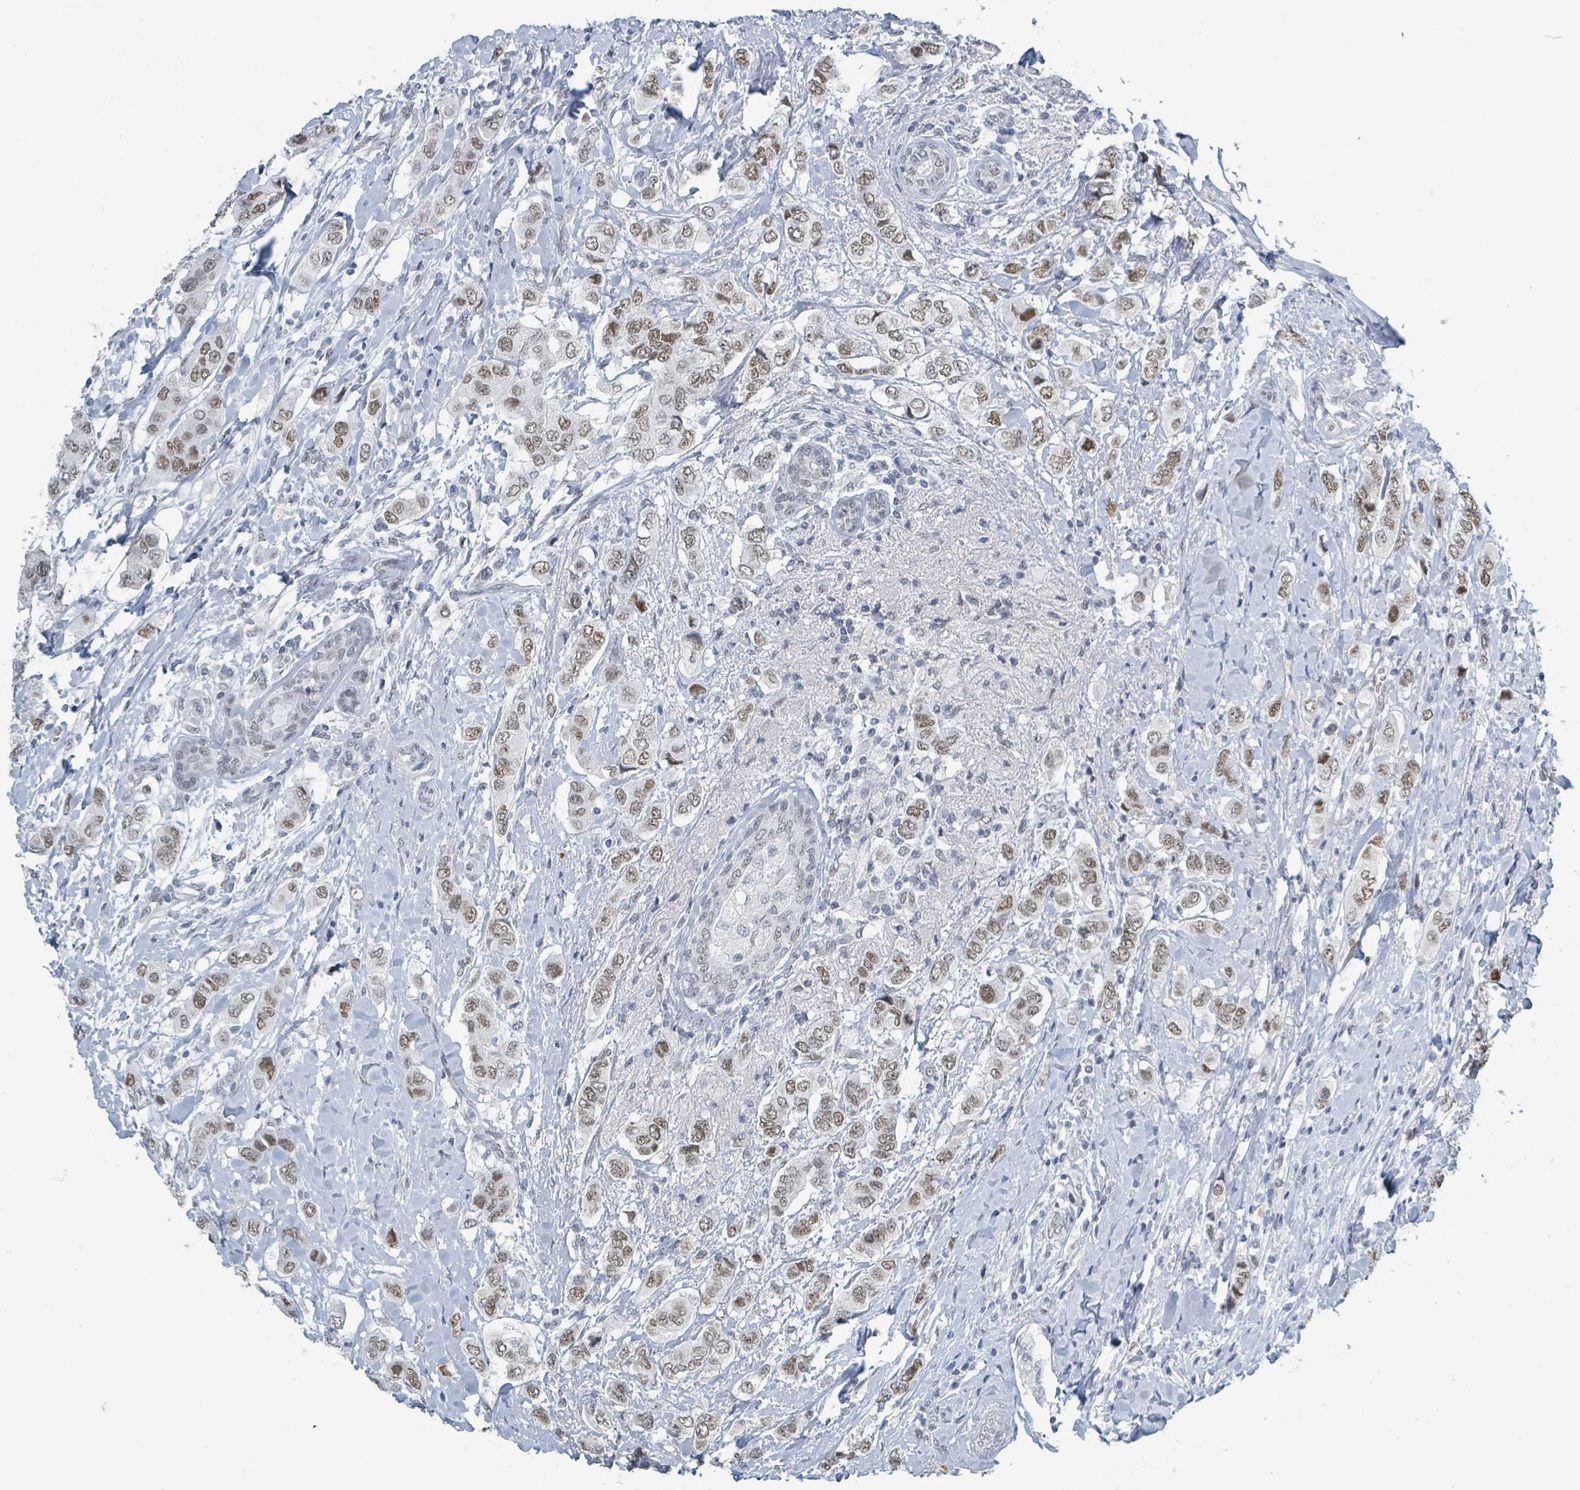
{"staining": {"intensity": "moderate", "quantity": ">75%", "location": "nuclear"}, "tissue": "breast cancer", "cell_type": "Tumor cells", "image_type": "cancer", "snomed": [{"axis": "morphology", "description": "Lobular carcinoma"}, {"axis": "topography", "description": "Breast"}], "caption": "Protein expression by immunohistochemistry (IHC) exhibits moderate nuclear staining in approximately >75% of tumor cells in lobular carcinoma (breast).", "gene": "EHMT2", "patient": {"sex": "female", "age": 51}}